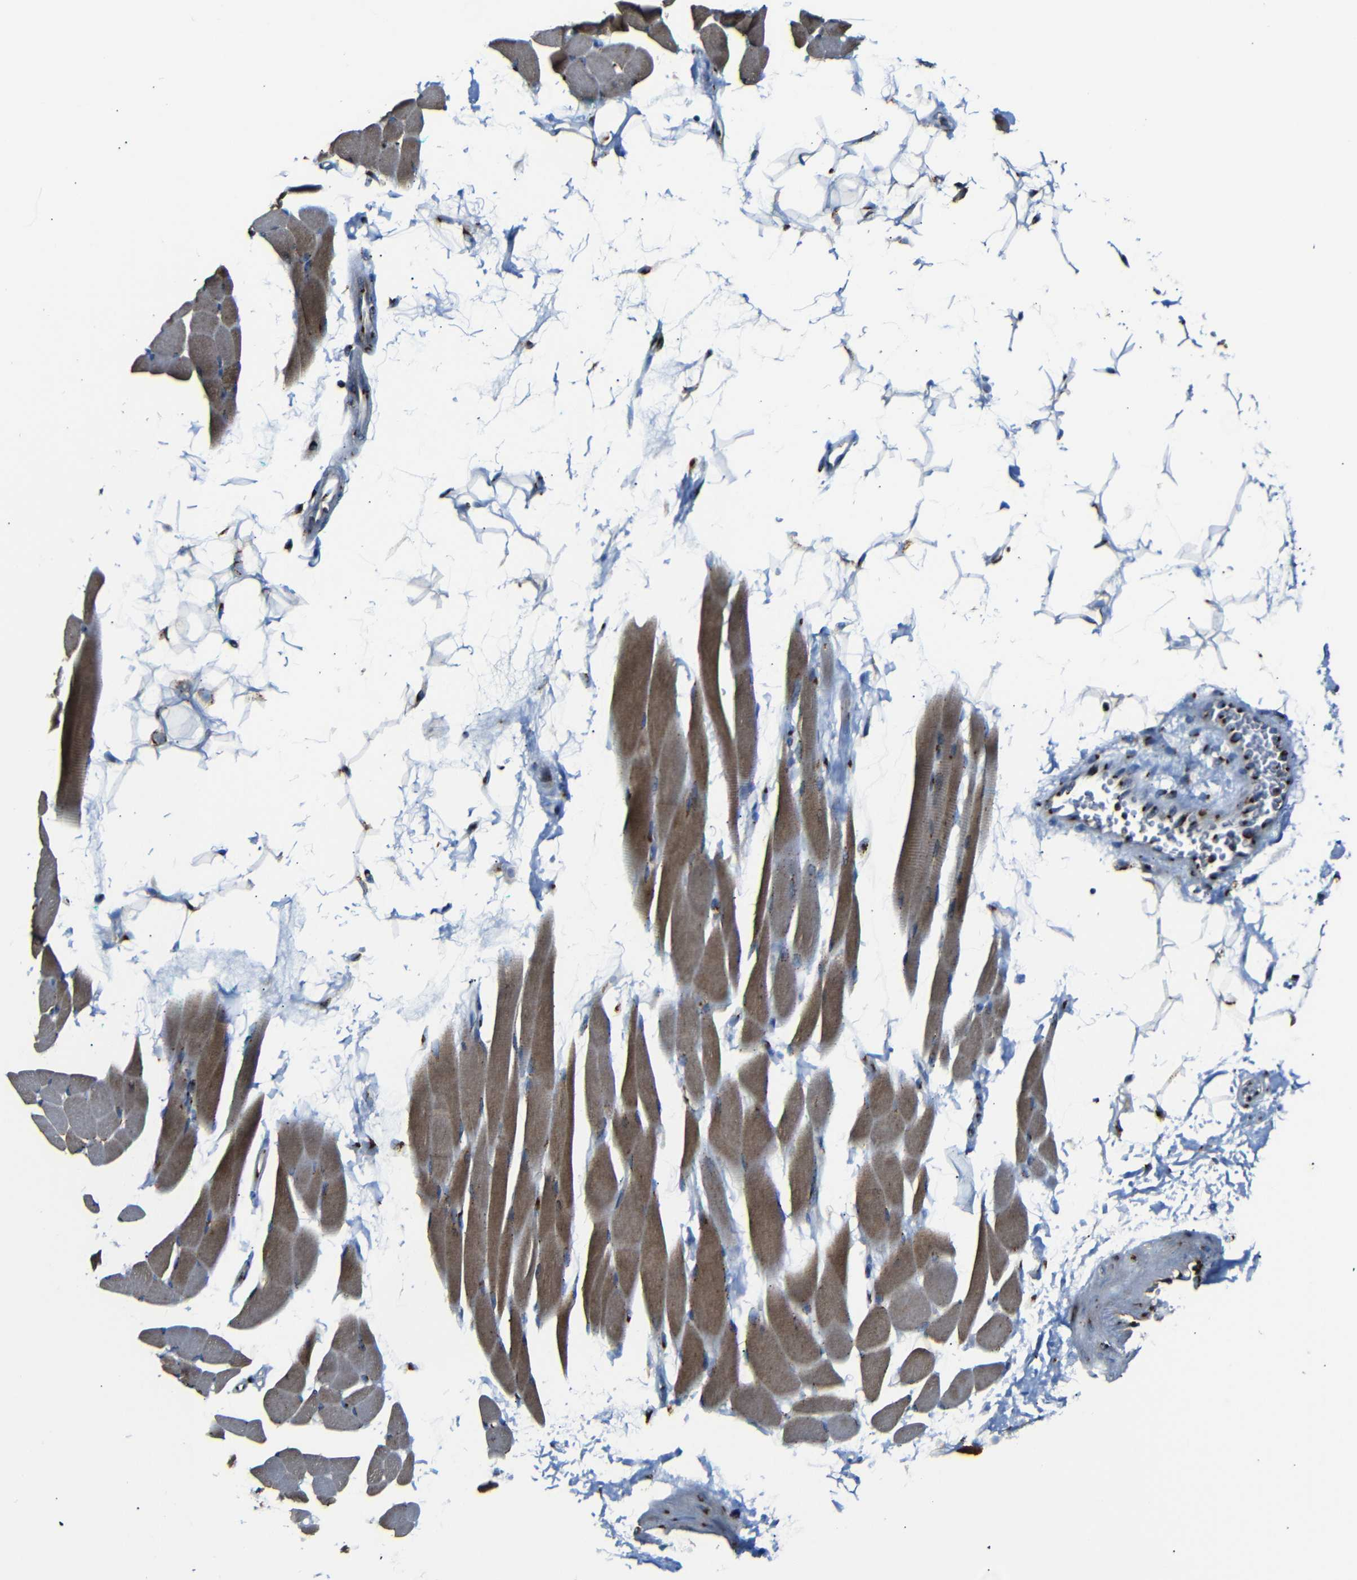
{"staining": {"intensity": "moderate", "quantity": "25%-75%", "location": "cytoplasmic/membranous"}, "tissue": "skeletal muscle", "cell_type": "Myocytes", "image_type": "normal", "snomed": [{"axis": "morphology", "description": "Normal tissue, NOS"}, {"axis": "topography", "description": "Skeletal muscle"}, {"axis": "topography", "description": "Oral tissue"}, {"axis": "topography", "description": "Peripheral nerve tissue"}], "caption": "Immunohistochemistry of normal skeletal muscle reveals medium levels of moderate cytoplasmic/membranous staining in approximately 25%-75% of myocytes.", "gene": "TGOLN2", "patient": {"sex": "female", "age": 84}}